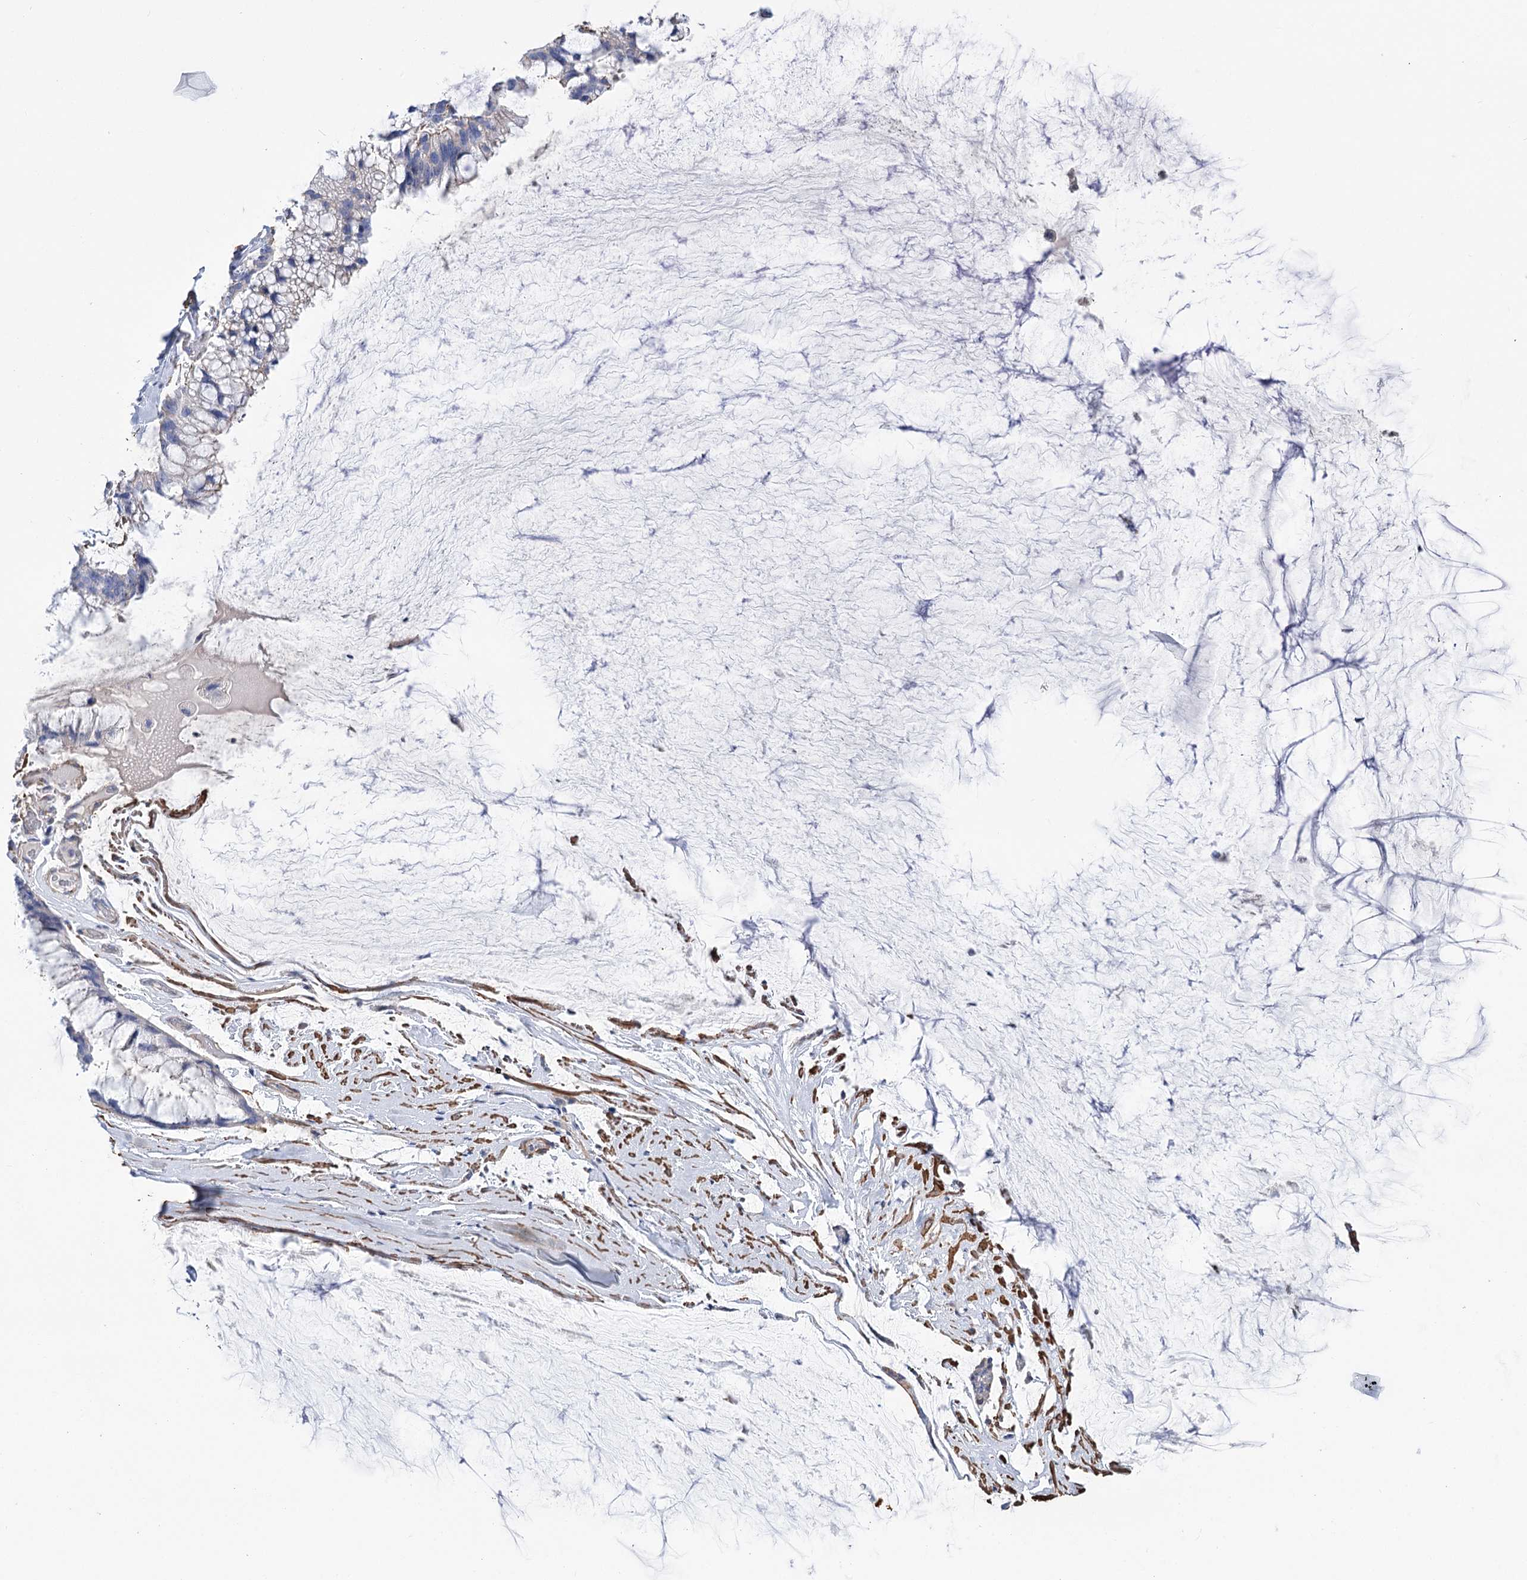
{"staining": {"intensity": "negative", "quantity": "none", "location": "none"}, "tissue": "ovarian cancer", "cell_type": "Tumor cells", "image_type": "cancer", "snomed": [{"axis": "morphology", "description": "Cystadenocarcinoma, mucinous, NOS"}, {"axis": "topography", "description": "Ovary"}], "caption": "There is no significant positivity in tumor cells of ovarian mucinous cystadenocarcinoma.", "gene": "WASHC3", "patient": {"sex": "female", "age": 39}}